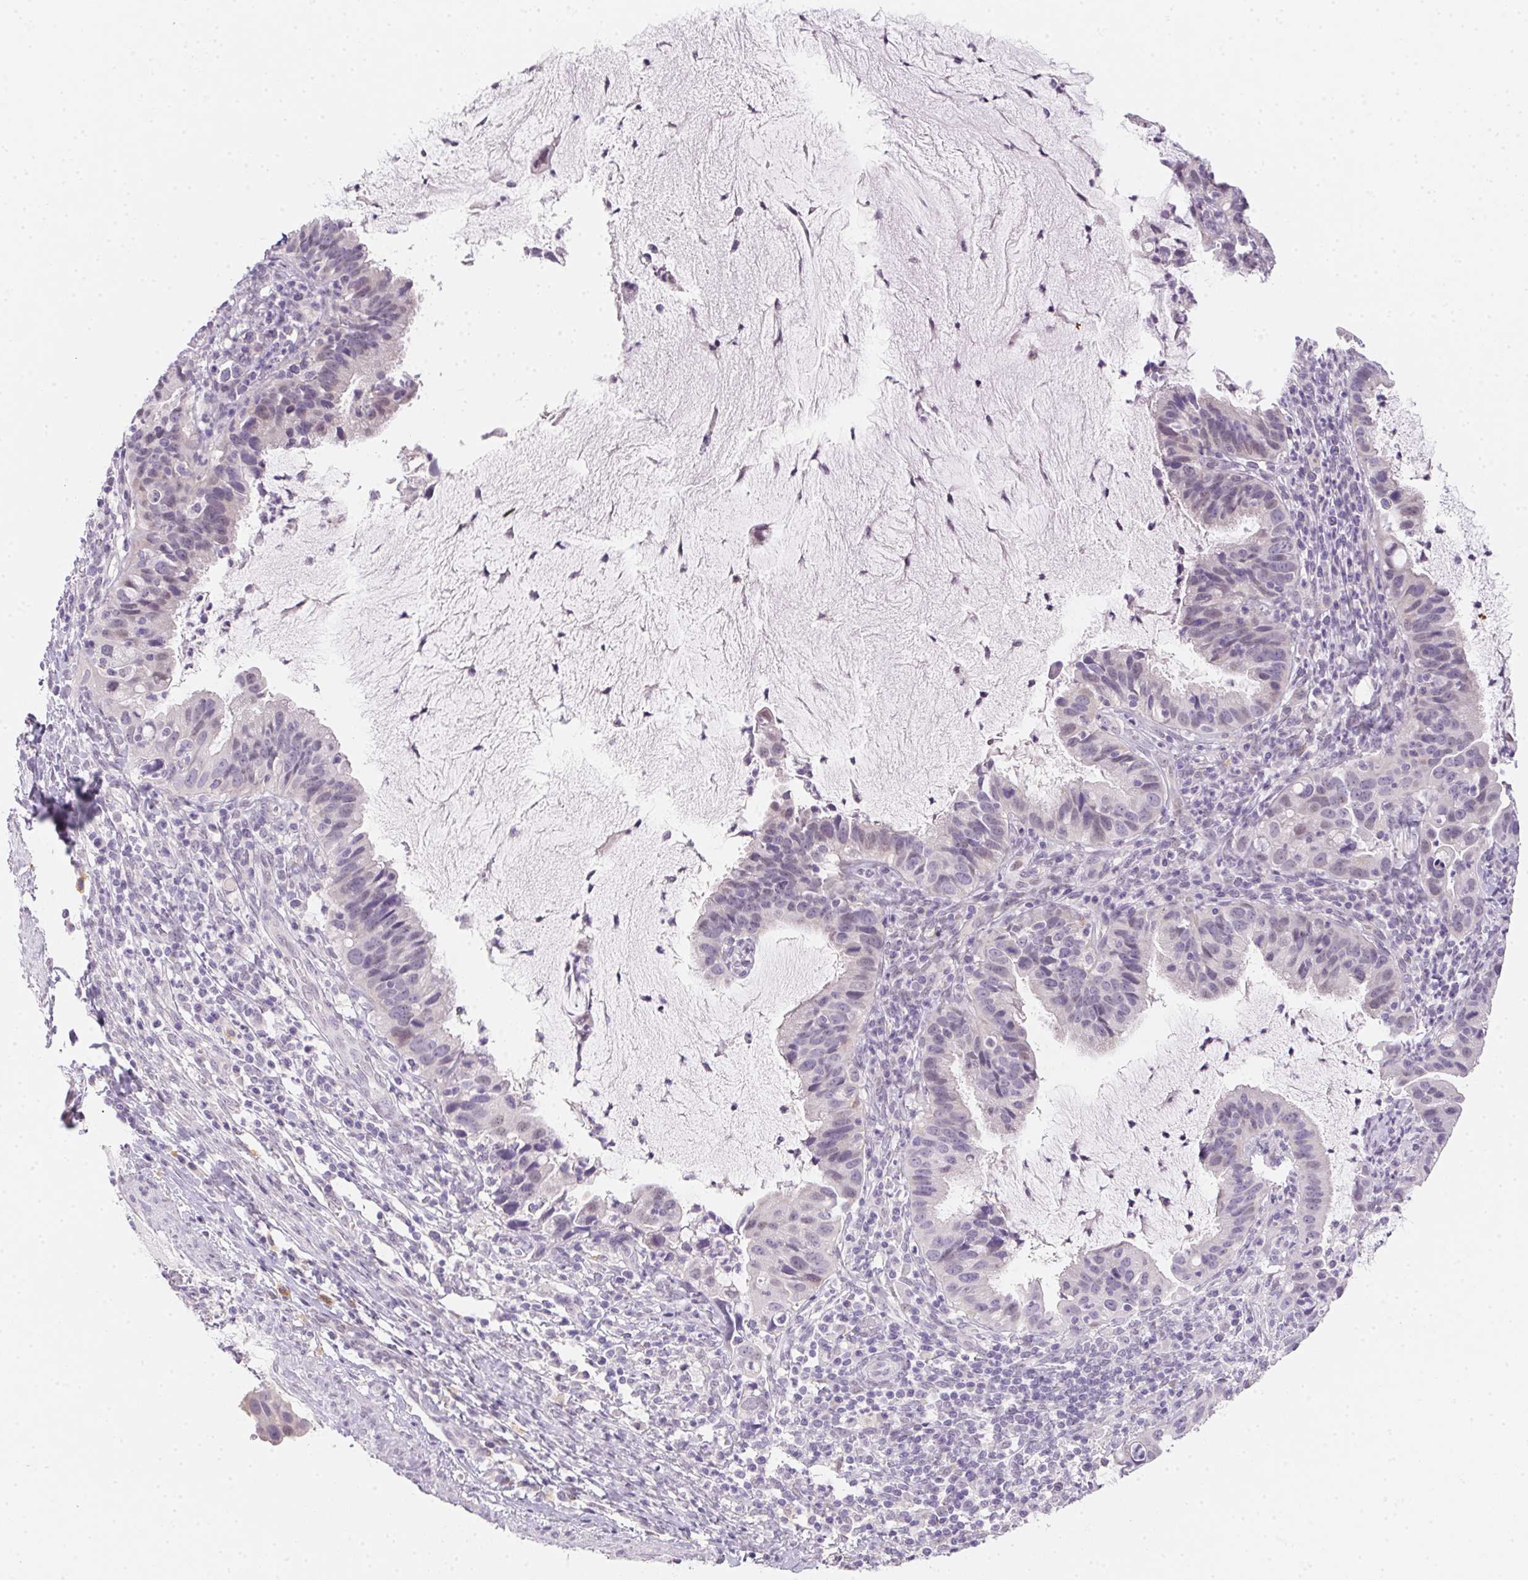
{"staining": {"intensity": "weak", "quantity": "<25%", "location": "nuclear"}, "tissue": "cervical cancer", "cell_type": "Tumor cells", "image_type": "cancer", "snomed": [{"axis": "morphology", "description": "Adenocarcinoma, NOS"}, {"axis": "topography", "description": "Cervix"}], "caption": "An immunohistochemistry photomicrograph of cervical cancer (adenocarcinoma) is shown. There is no staining in tumor cells of cervical cancer (adenocarcinoma). The staining is performed using DAB (3,3'-diaminobenzidine) brown chromogen with nuclei counter-stained in using hematoxylin.", "gene": "MORC1", "patient": {"sex": "female", "age": 34}}